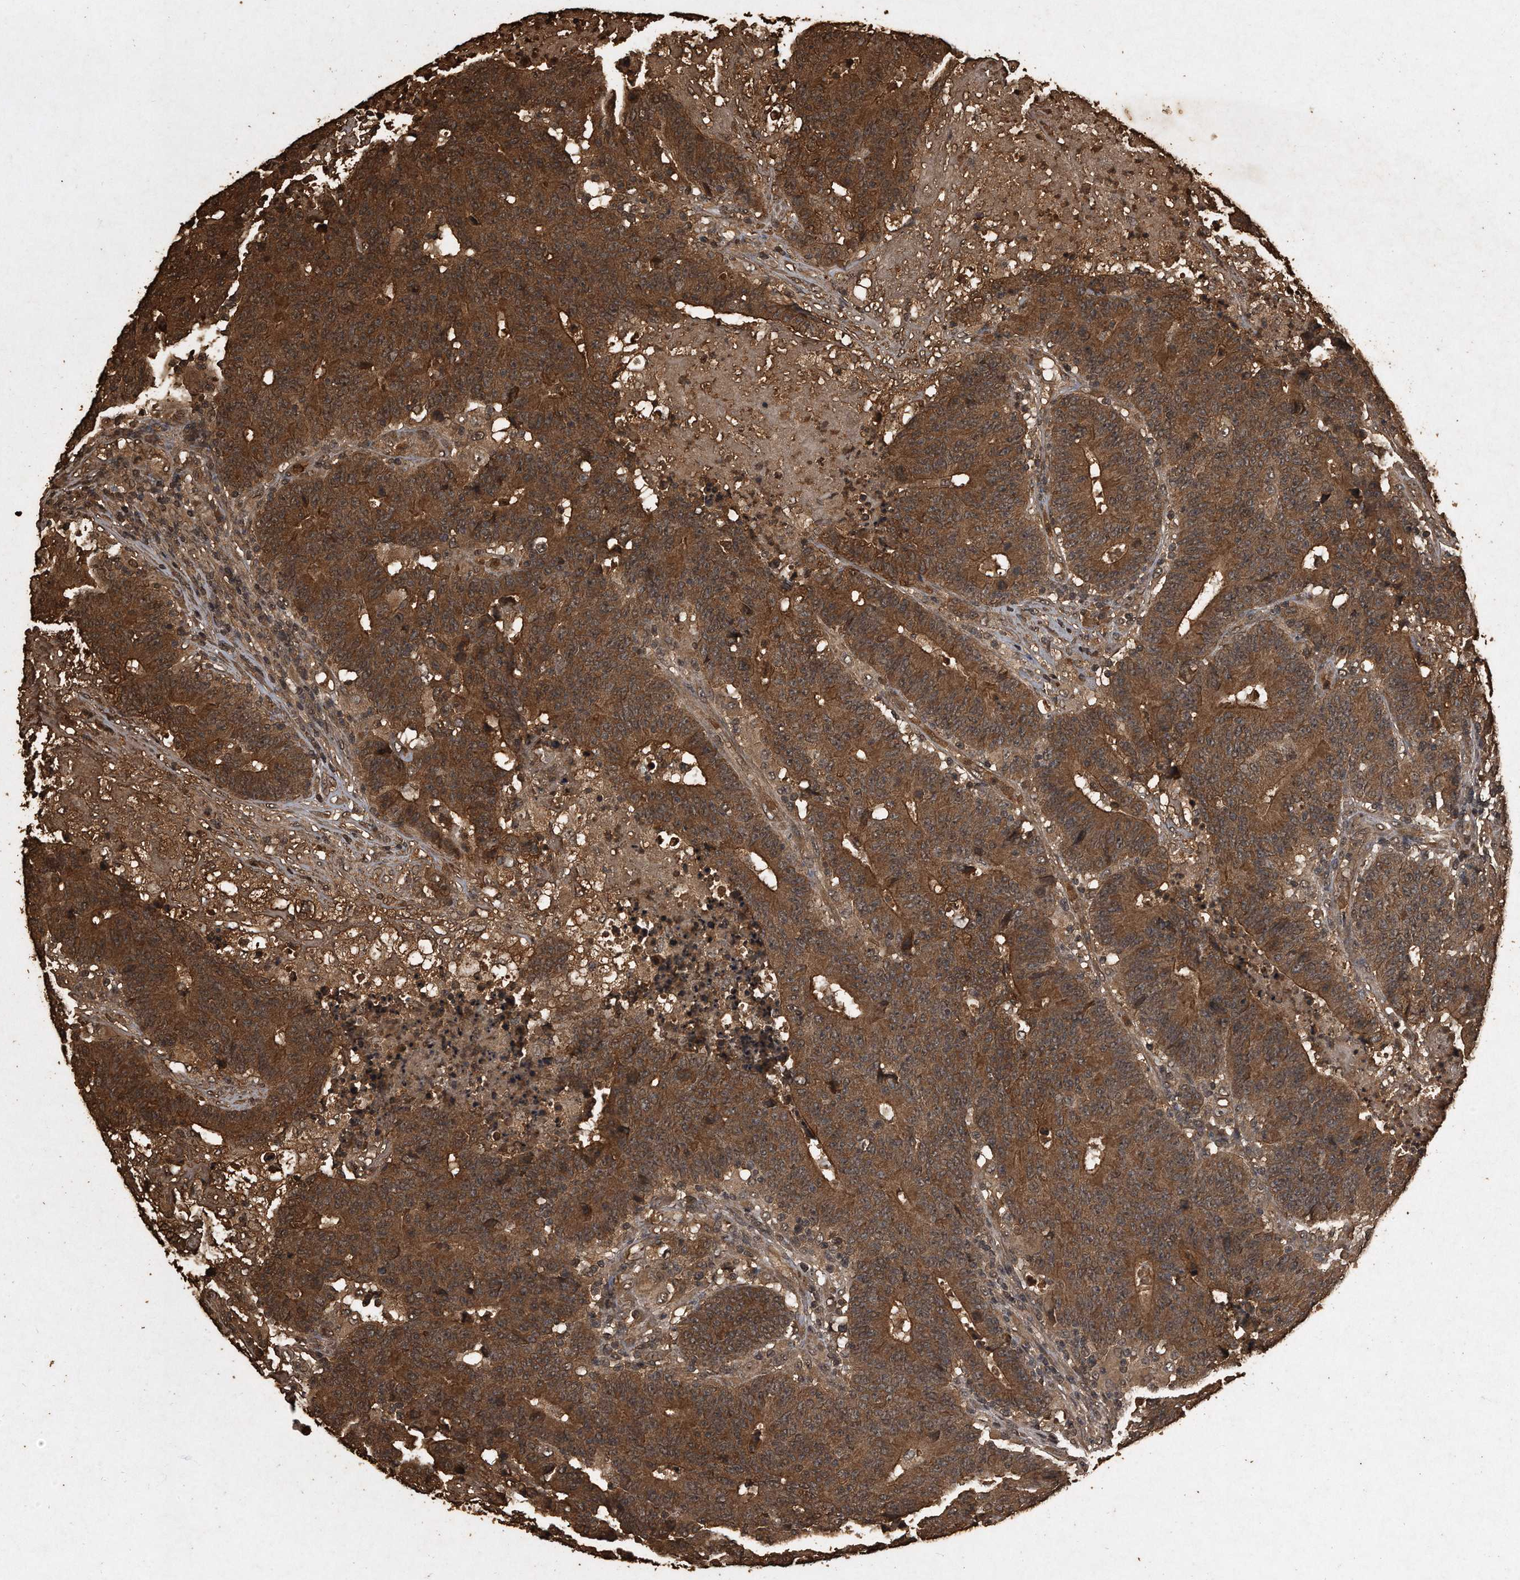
{"staining": {"intensity": "strong", "quantity": ">75%", "location": "cytoplasmic/membranous"}, "tissue": "colorectal cancer", "cell_type": "Tumor cells", "image_type": "cancer", "snomed": [{"axis": "morphology", "description": "Normal tissue, NOS"}, {"axis": "morphology", "description": "Adenocarcinoma, NOS"}, {"axis": "topography", "description": "Colon"}], "caption": "Colorectal cancer (adenocarcinoma) stained with DAB immunohistochemistry (IHC) demonstrates high levels of strong cytoplasmic/membranous staining in approximately >75% of tumor cells.", "gene": "CFLAR", "patient": {"sex": "female", "age": 75}}